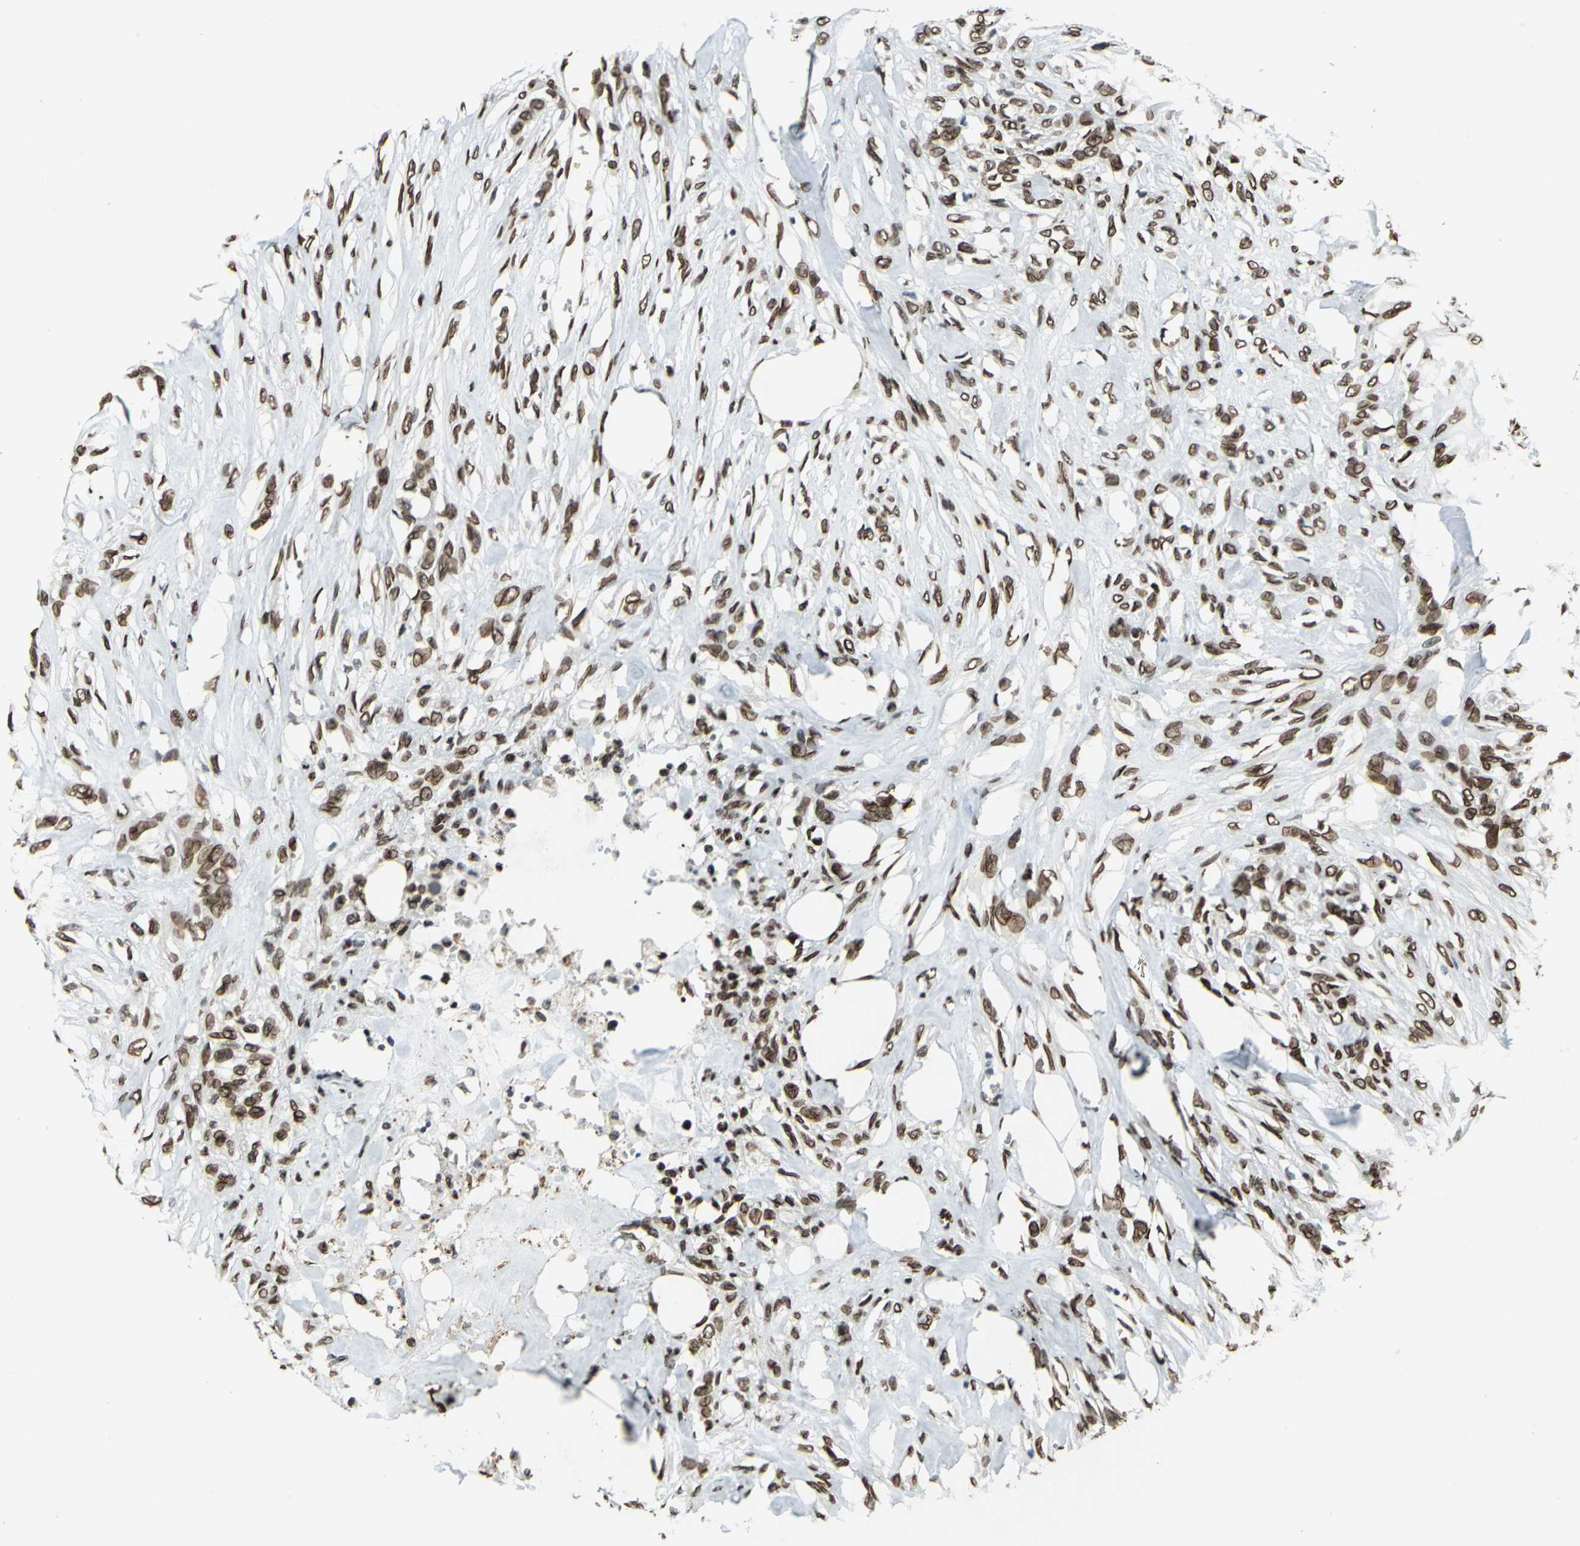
{"staining": {"intensity": "strong", "quantity": ">75%", "location": "cytoplasmic/membranous,nuclear"}, "tissue": "skin cancer", "cell_type": "Tumor cells", "image_type": "cancer", "snomed": [{"axis": "morphology", "description": "Normal tissue, NOS"}, {"axis": "morphology", "description": "Squamous cell carcinoma, NOS"}, {"axis": "topography", "description": "Skin"}], "caption": "Immunohistochemical staining of human skin squamous cell carcinoma reveals strong cytoplasmic/membranous and nuclear protein expression in about >75% of tumor cells.", "gene": "ISY1", "patient": {"sex": "female", "age": 59}}